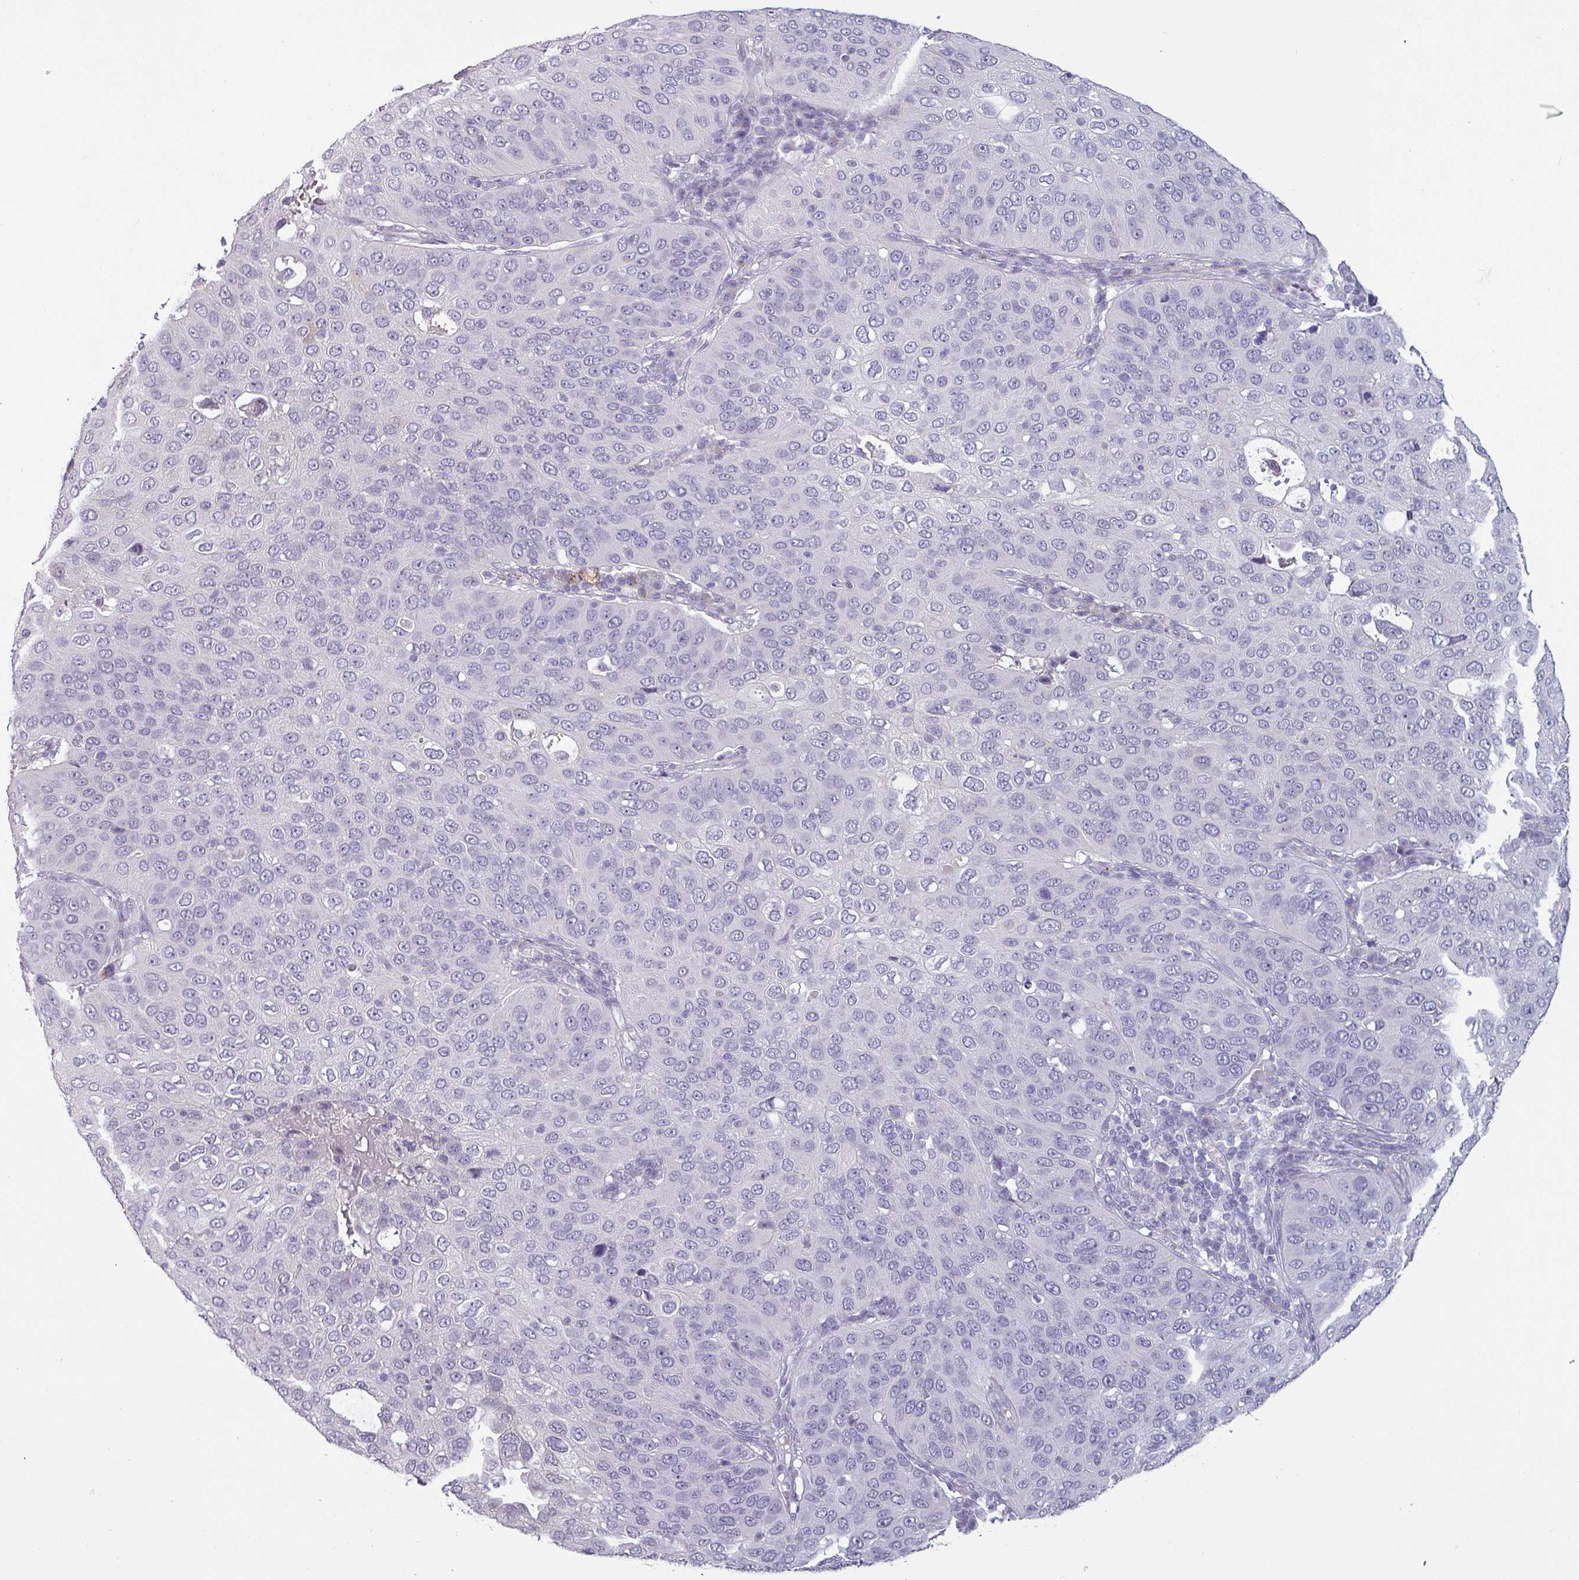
{"staining": {"intensity": "negative", "quantity": "none", "location": "none"}, "tissue": "cervical cancer", "cell_type": "Tumor cells", "image_type": "cancer", "snomed": [{"axis": "morphology", "description": "Squamous cell carcinoma, NOS"}, {"axis": "topography", "description": "Cervix"}], "caption": "Micrograph shows no protein staining in tumor cells of cervical squamous cell carcinoma tissue.", "gene": "SLC26A9", "patient": {"sex": "female", "age": 36}}